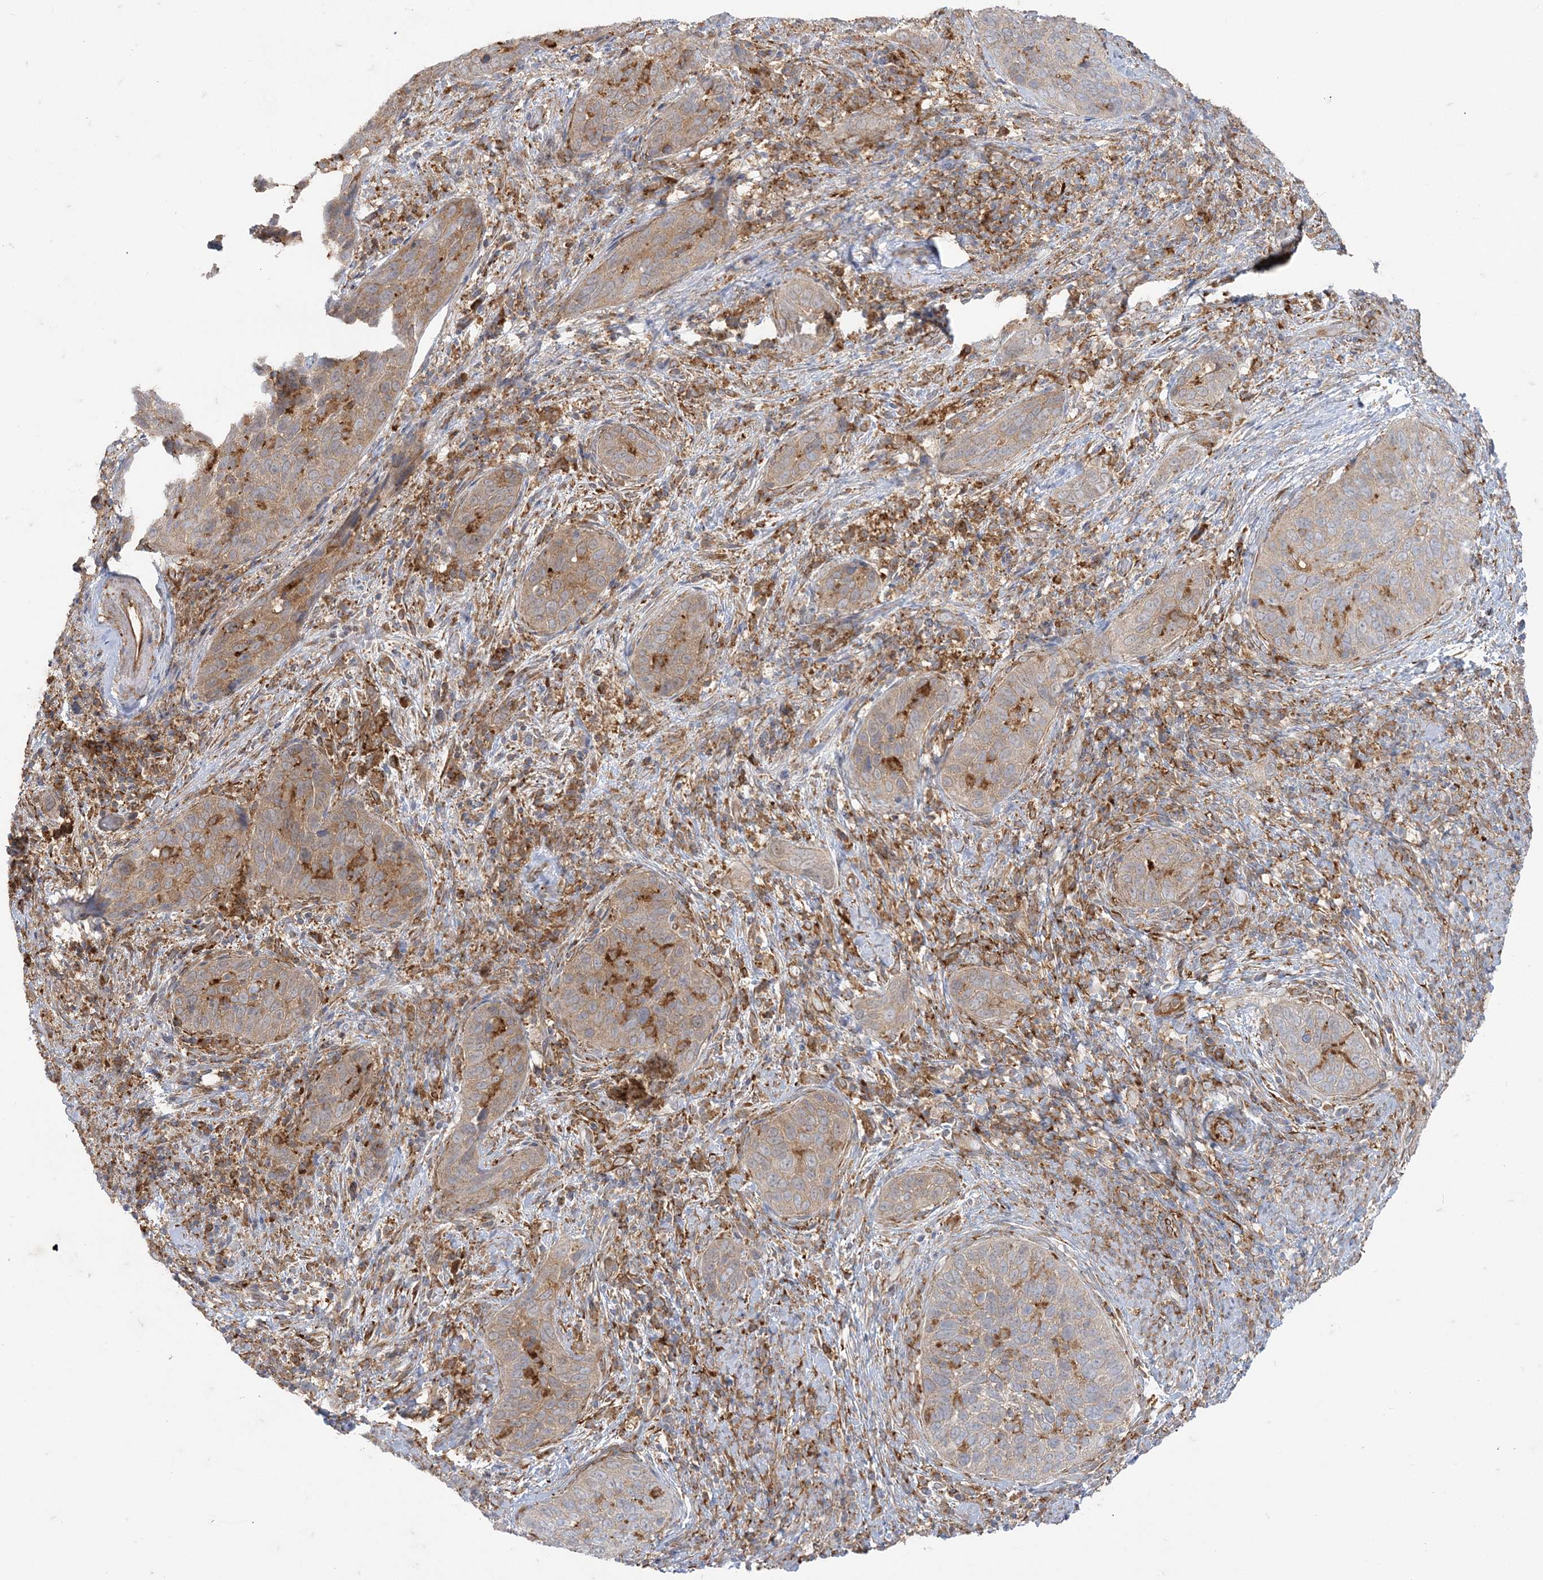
{"staining": {"intensity": "weak", "quantity": ">75%", "location": "cytoplasmic/membranous"}, "tissue": "cervical cancer", "cell_type": "Tumor cells", "image_type": "cancer", "snomed": [{"axis": "morphology", "description": "Squamous cell carcinoma, NOS"}, {"axis": "topography", "description": "Cervix"}], "caption": "IHC histopathology image of neoplastic tissue: cervical cancer (squamous cell carcinoma) stained using immunohistochemistry (IHC) exhibits low levels of weak protein expression localized specifically in the cytoplasmic/membranous of tumor cells, appearing as a cytoplasmic/membranous brown color.", "gene": "DERL3", "patient": {"sex": "female", "age": 60}}